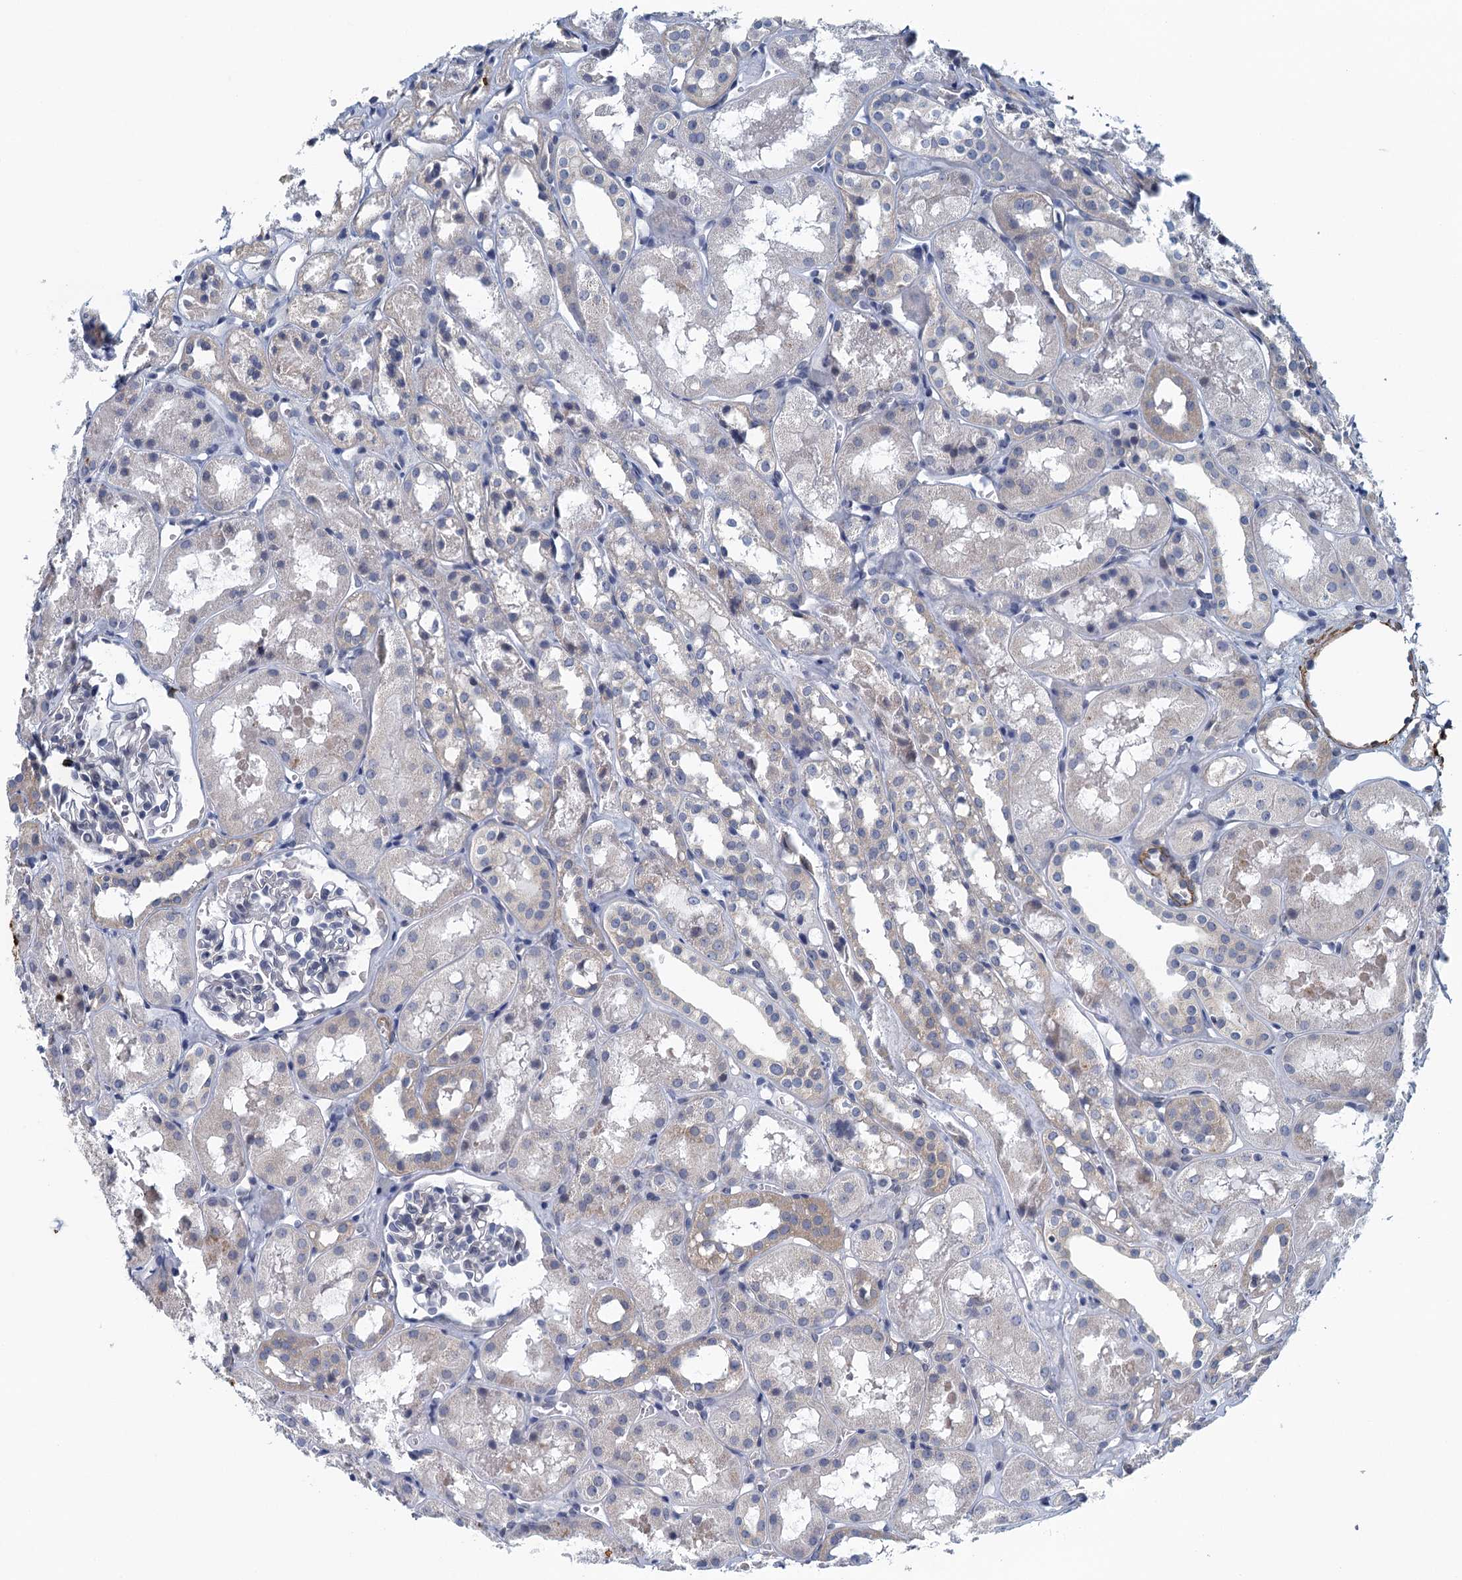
{"staining": {"intensity": "negative", "quantity": "none", "location": "none"}, "tissue": "kidney", "cell_type": "Cells in glomeruli", "image_type": "normal", "snomed": [{"axis": "morphology", "description": "Normal tissue, NOS"}, {"axis": "topography", "description": "Kidney"}], "caption": "Cells in glomeruli are negative for protein expression in benign human kidney. (DAB immunohistochemistry (IHC) visualized using brightfield microscopy, high magnification).", "gene": "ALG2", "patient": {"sex": "male", "age": 16}}